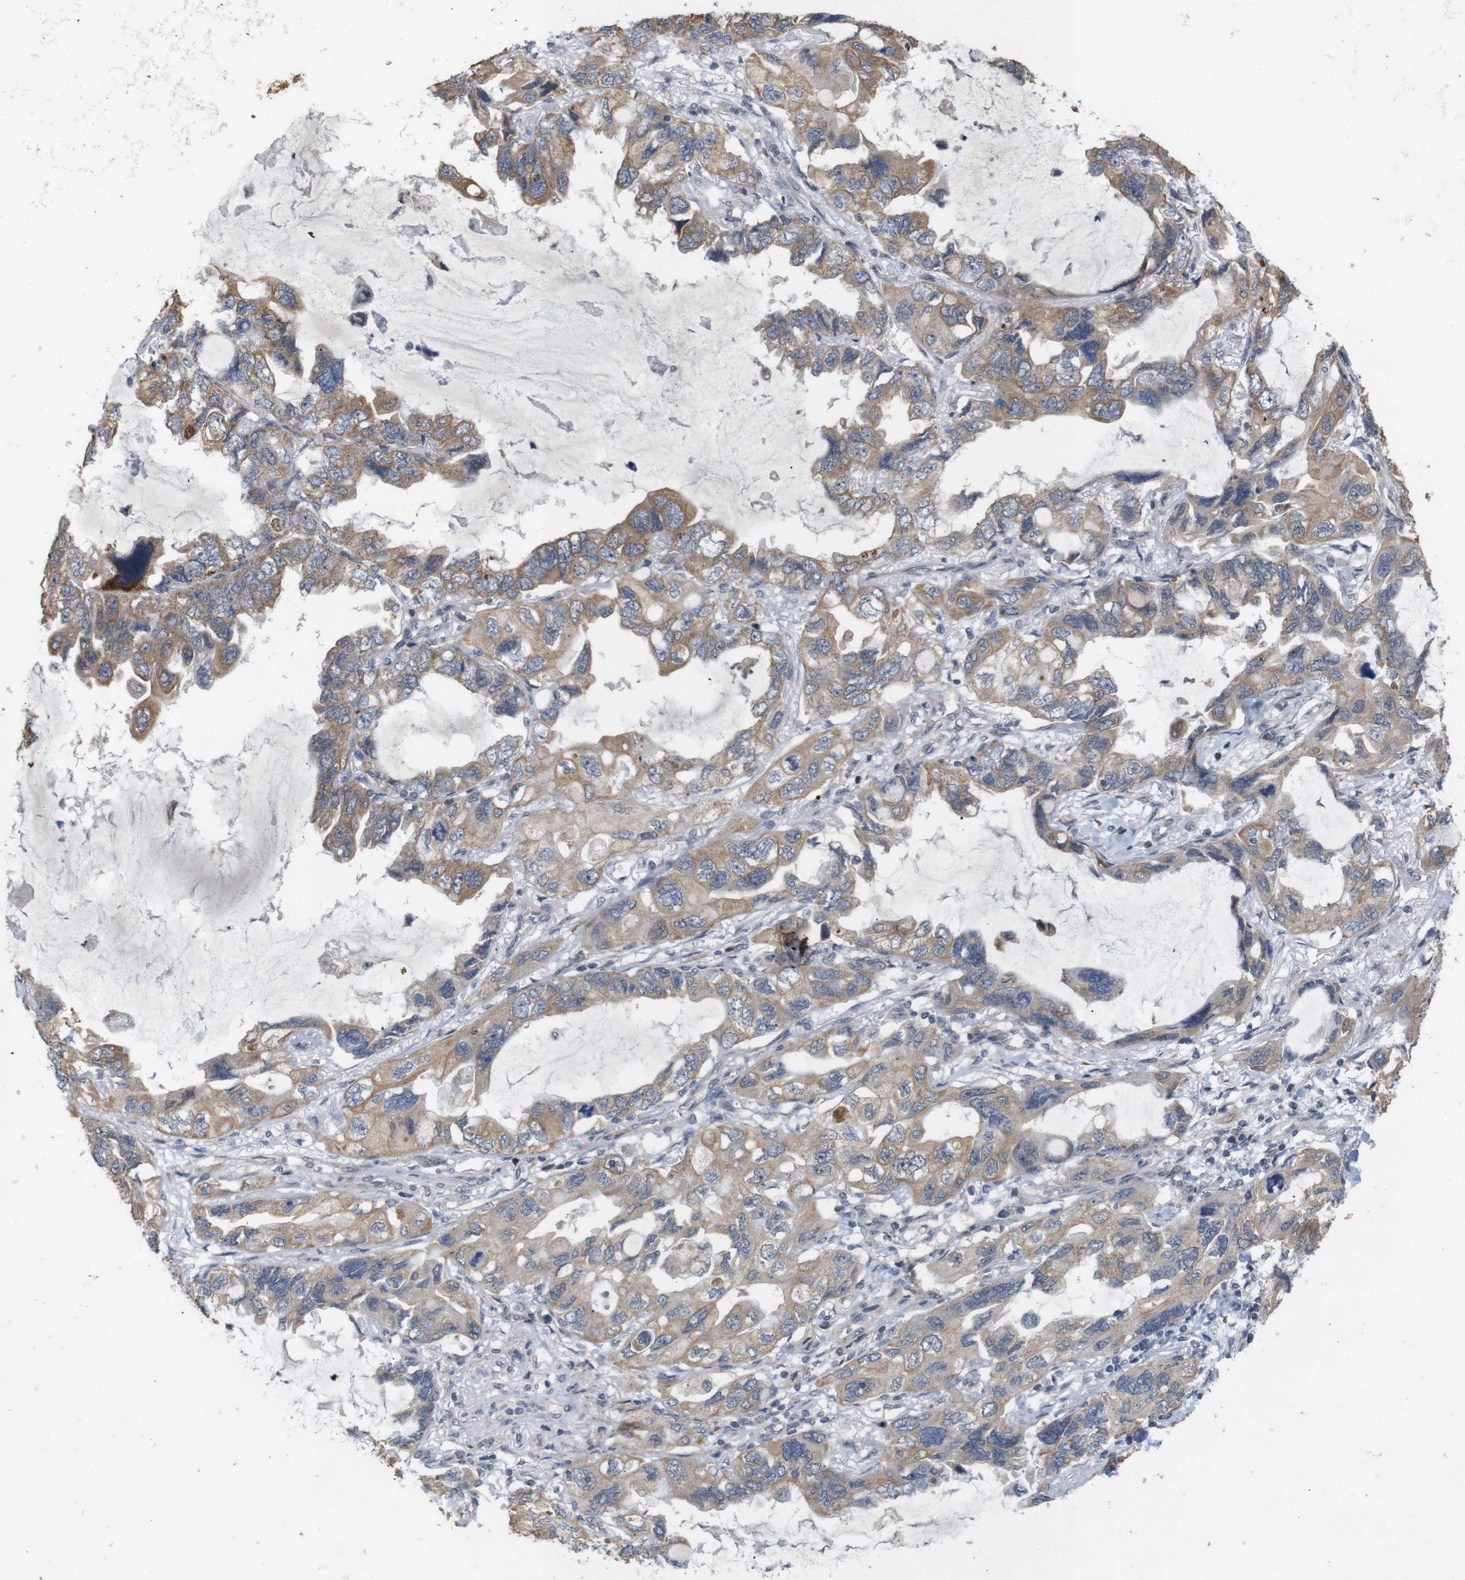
{"staining": {"intensity": "weak", "quantity": ">75%", "location": "cytoplasmic/membranous"}, "tissue": "lung cancer", "cell_type": "Tumor cells", "image_type": "cancer", "snomed": [{"axis": "morphology", "description": "Squamous cell carcinoma, NOS"}, {"axis": "topography", "description": "Lung"}], "caption": "DAB immunohistochemical staining of human squamous cell carcinoma (lung) shows weak cytoplasmic/membranous protein positivity in about >75% of tumor cells.", "gene": "ATP7B", "patient": {"sex": "female", "age": 73}}